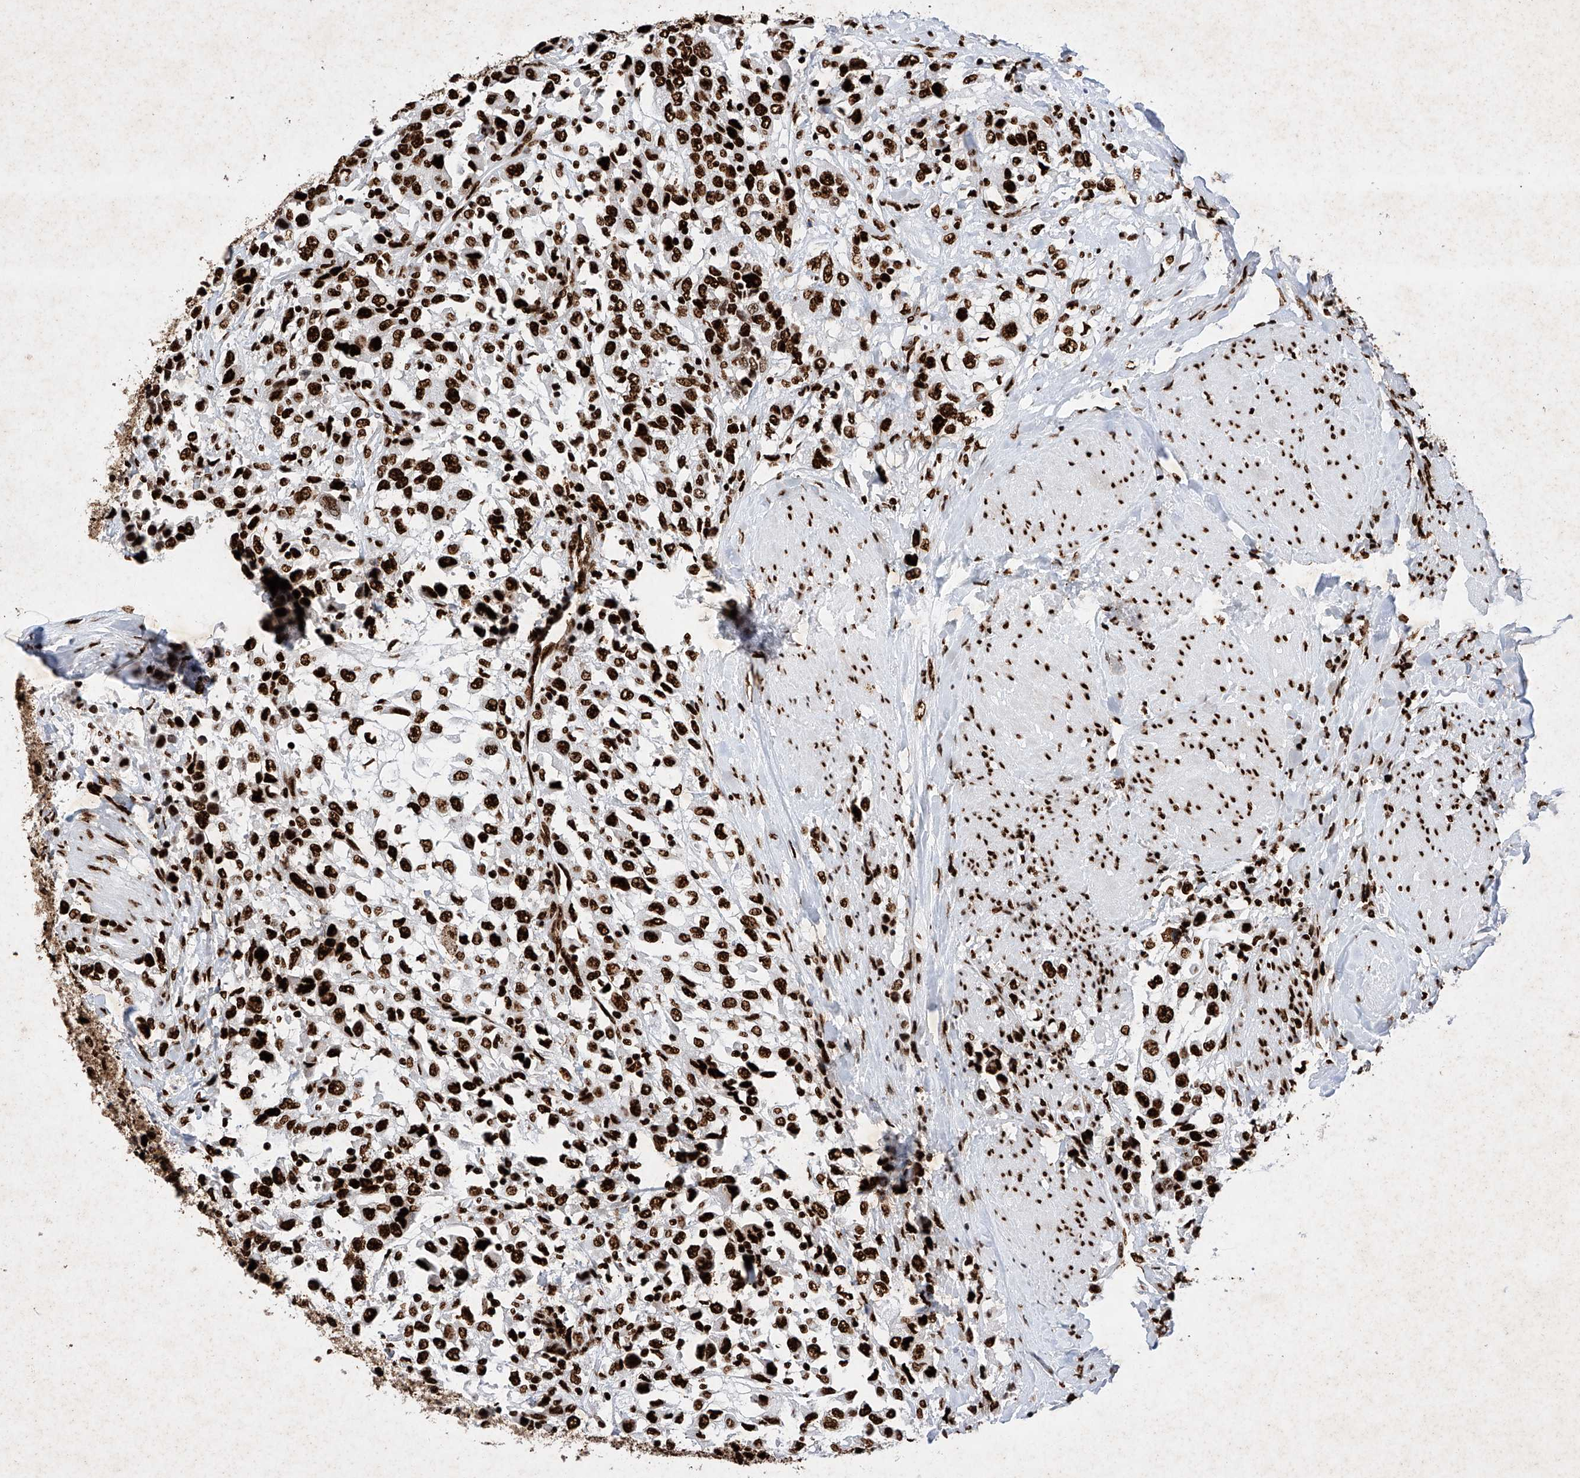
{"staining": {"intensity": "strong", "quantity": ">75%", "location": "nuclear"}, "tissue": "urothelial cancer", "cell_type": "Tumor cells", "image_type": "cancer", "snomed": [{"axis": "morphology", "description": "Urothelial carcinoma, High grade"}, {"axis": "topography", "description": "Urinary bladder"}], "caption": "Immunohistochemistry (IHC) micrograph of high-grade urothelial carcinoma stained for a protein (brown), which exhibits high levels of strong nuclear staining in about >75% of tumor cells.", "gene": "SRSF6", "patient": {"sex": "female", "age": 80}}